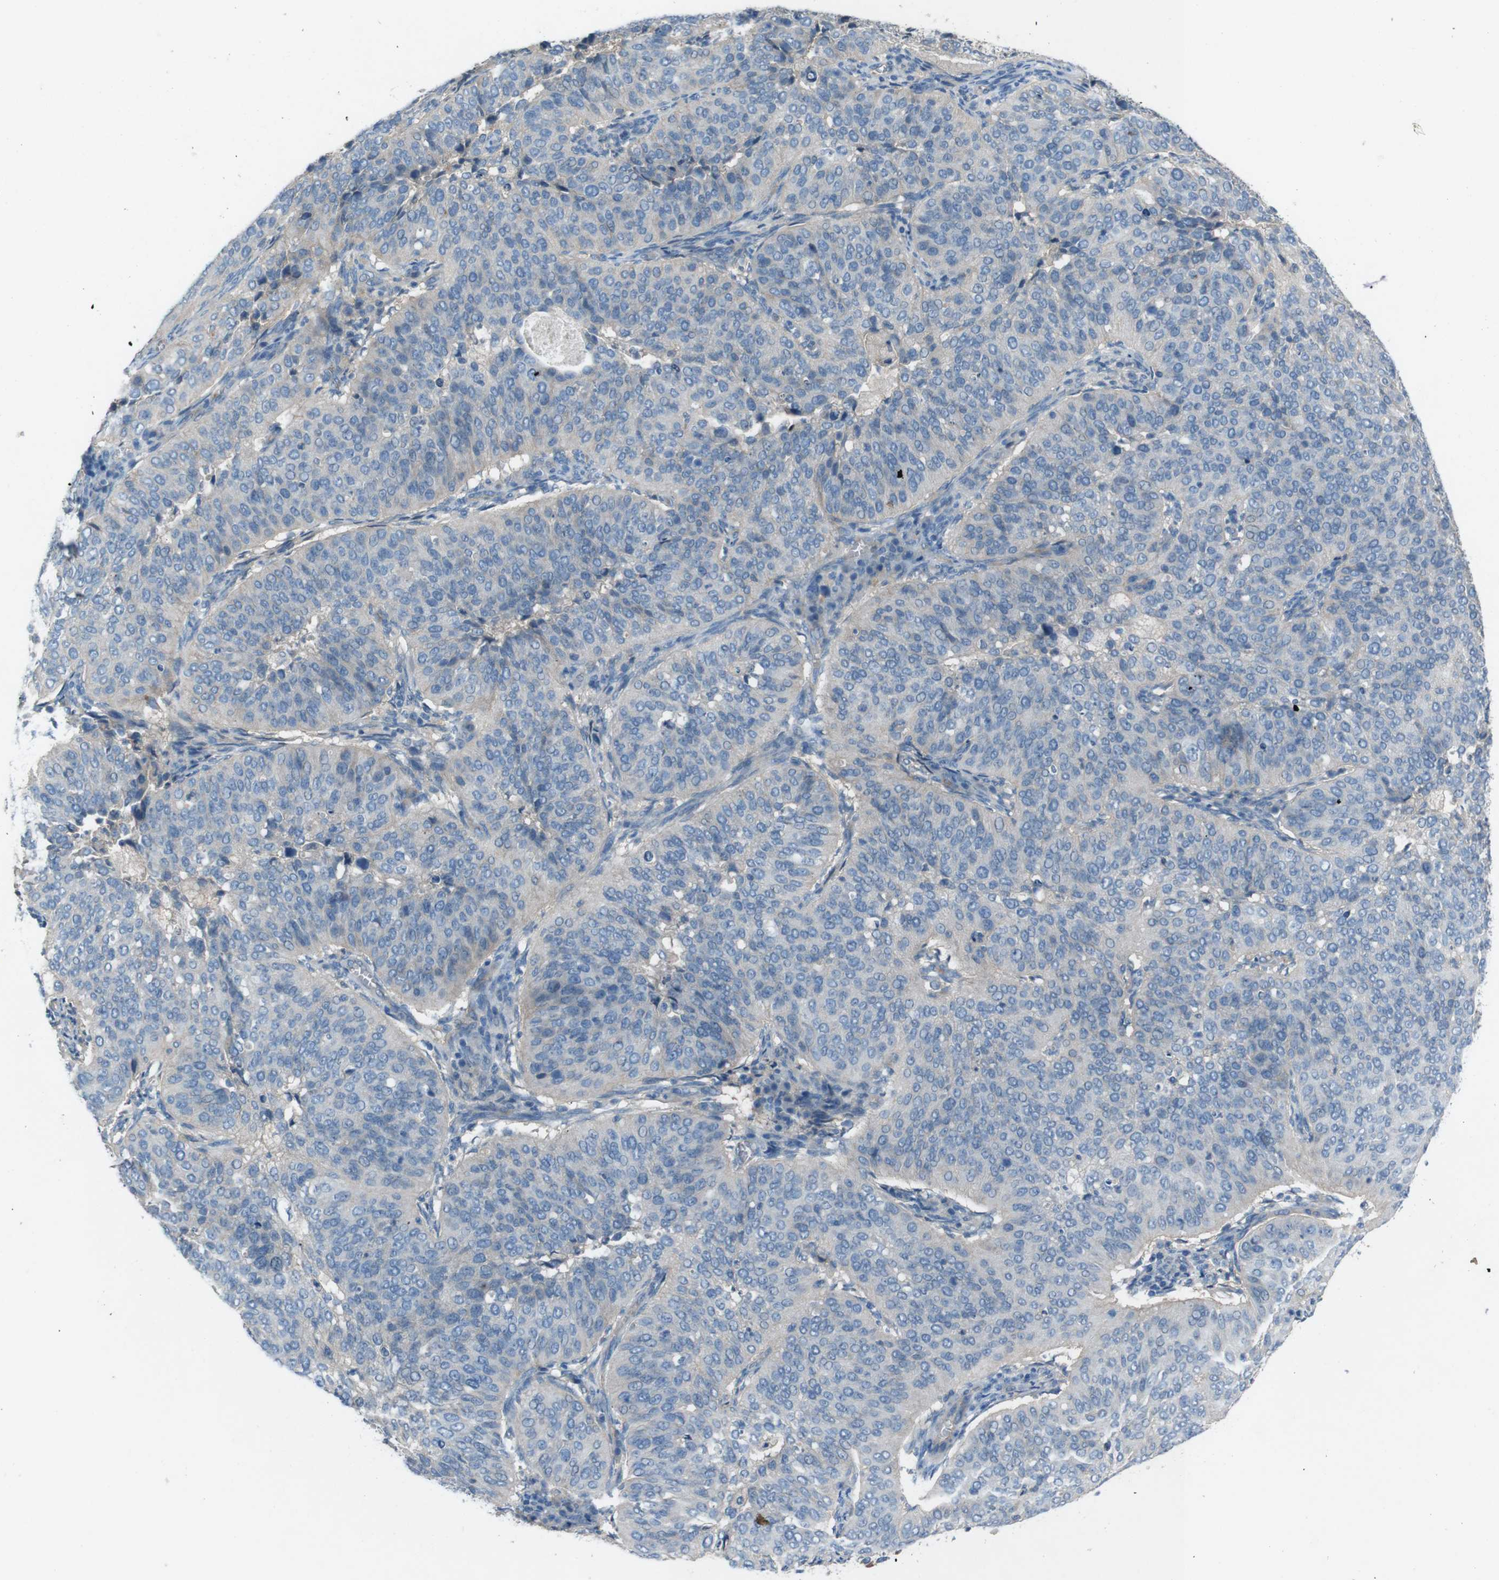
{"staining": {"intensity": "negative", "quantity": "none", "location": "none"}, "tissue": "cervical cancer", "cell_type": "Tumor cells", "image_type": "cancer", "snomed": [{"axis": "morphology", "description": "Normal tissue, NOS"}, {"axis": "morphology", "description": "Squamous cell carcinoma, NOS"}, {"axis": "topography", "description": "Cervix"}], "caption": "Cervical squamous cell carcinoma stained for a protein using IHC shows no positivity tumor cells.", "gene": "PVR", "patient": {"sex": "female", "age": 39}}